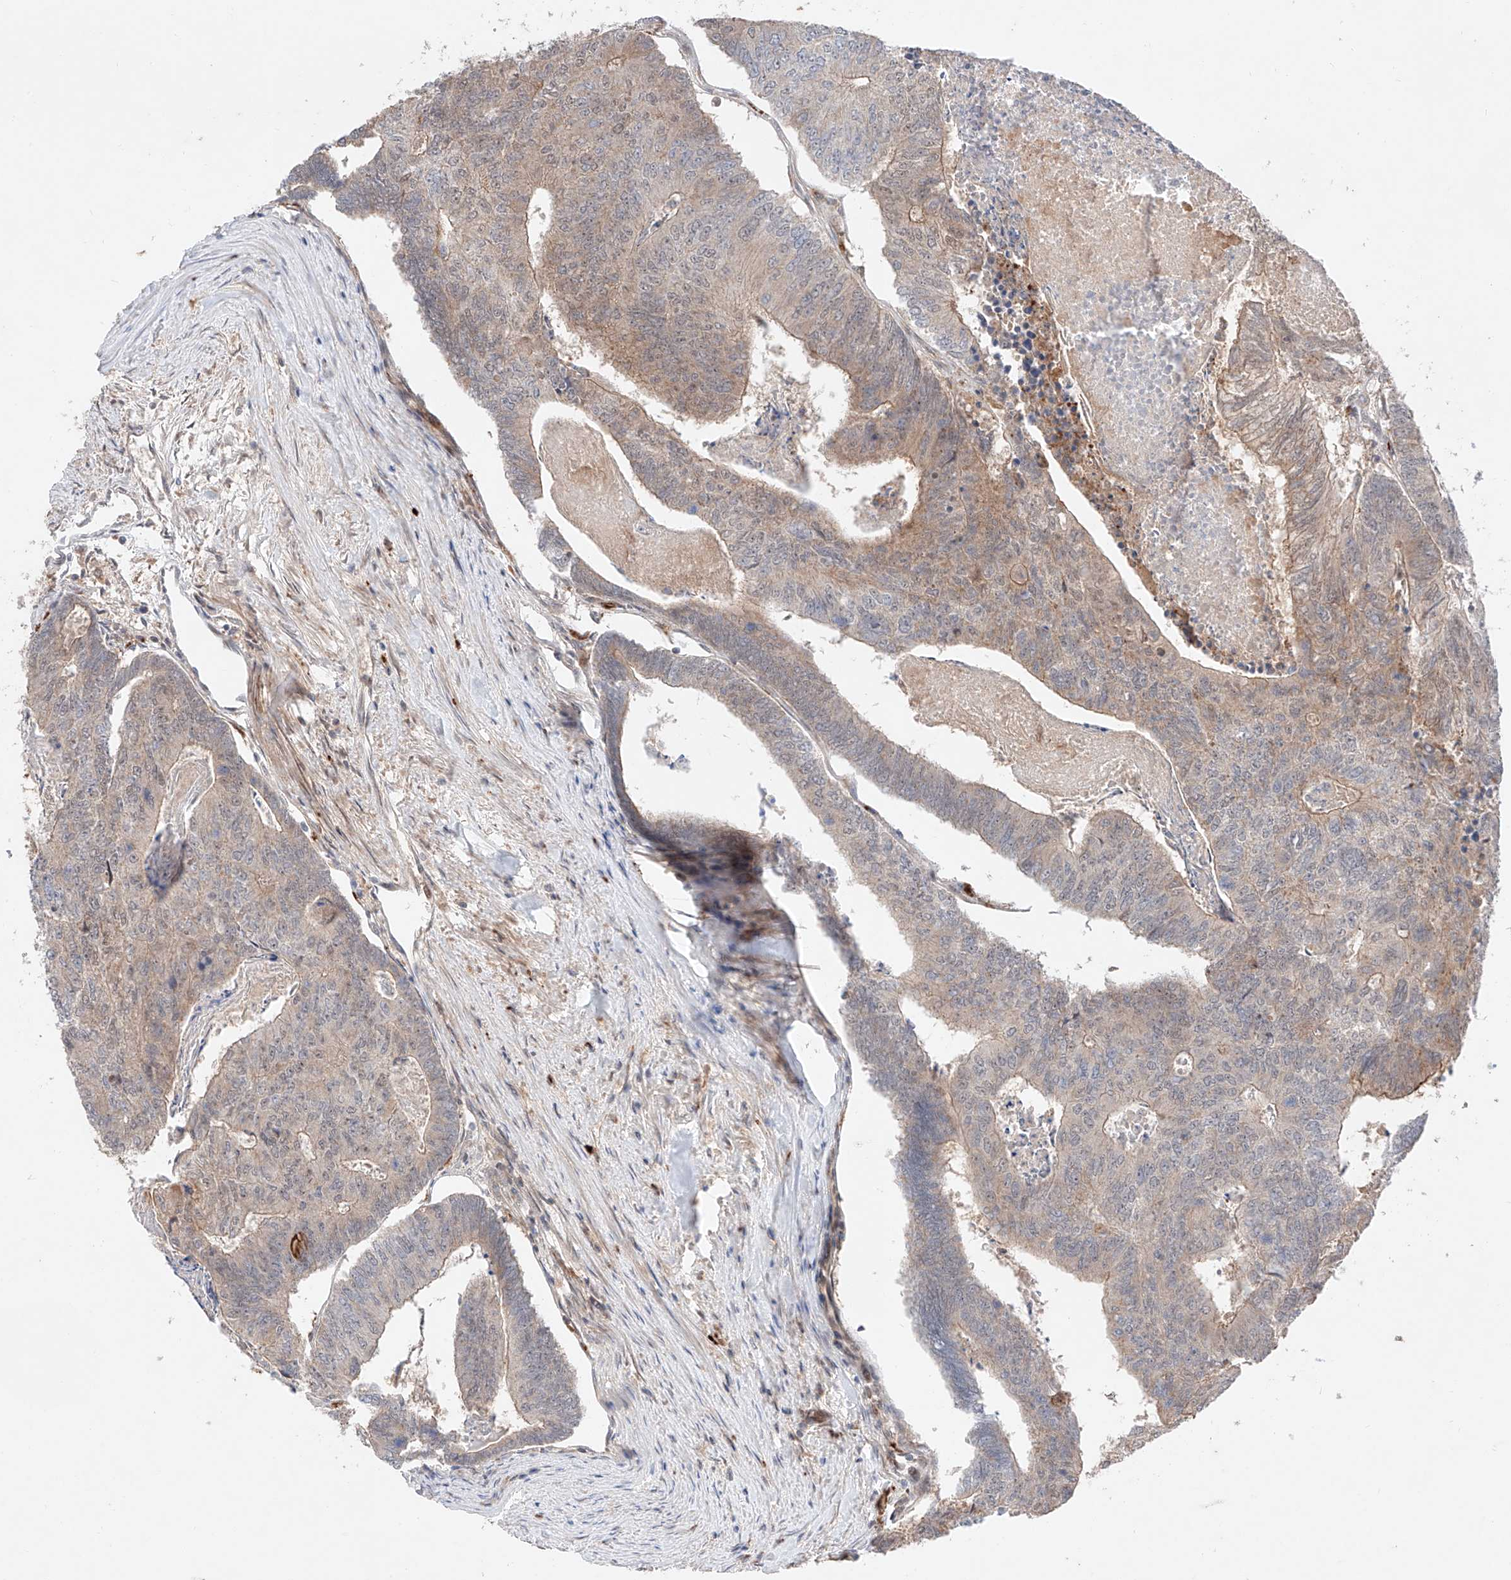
{"staining": {"intensity": "moderate", "quantity": "<25%", "location": "cytoplasmic/membranous"}, "tissue": "colorectal cancer", "cell_type": "Tumor cells", "image_type": "cancer", "snomed": [{"axis": "morphology", "description": "Adenocarcinoma, NOS"}, {"axis": "topography", "description": "Colon"}], "caption": "Protein expression analysis of colorectal adenocarcinoma reveals moderate cytoplasmic/membranous staining in about <25% of tumor cells.", "gene": "GCNT1", "patient": {"sex": "female", "age": 67}}